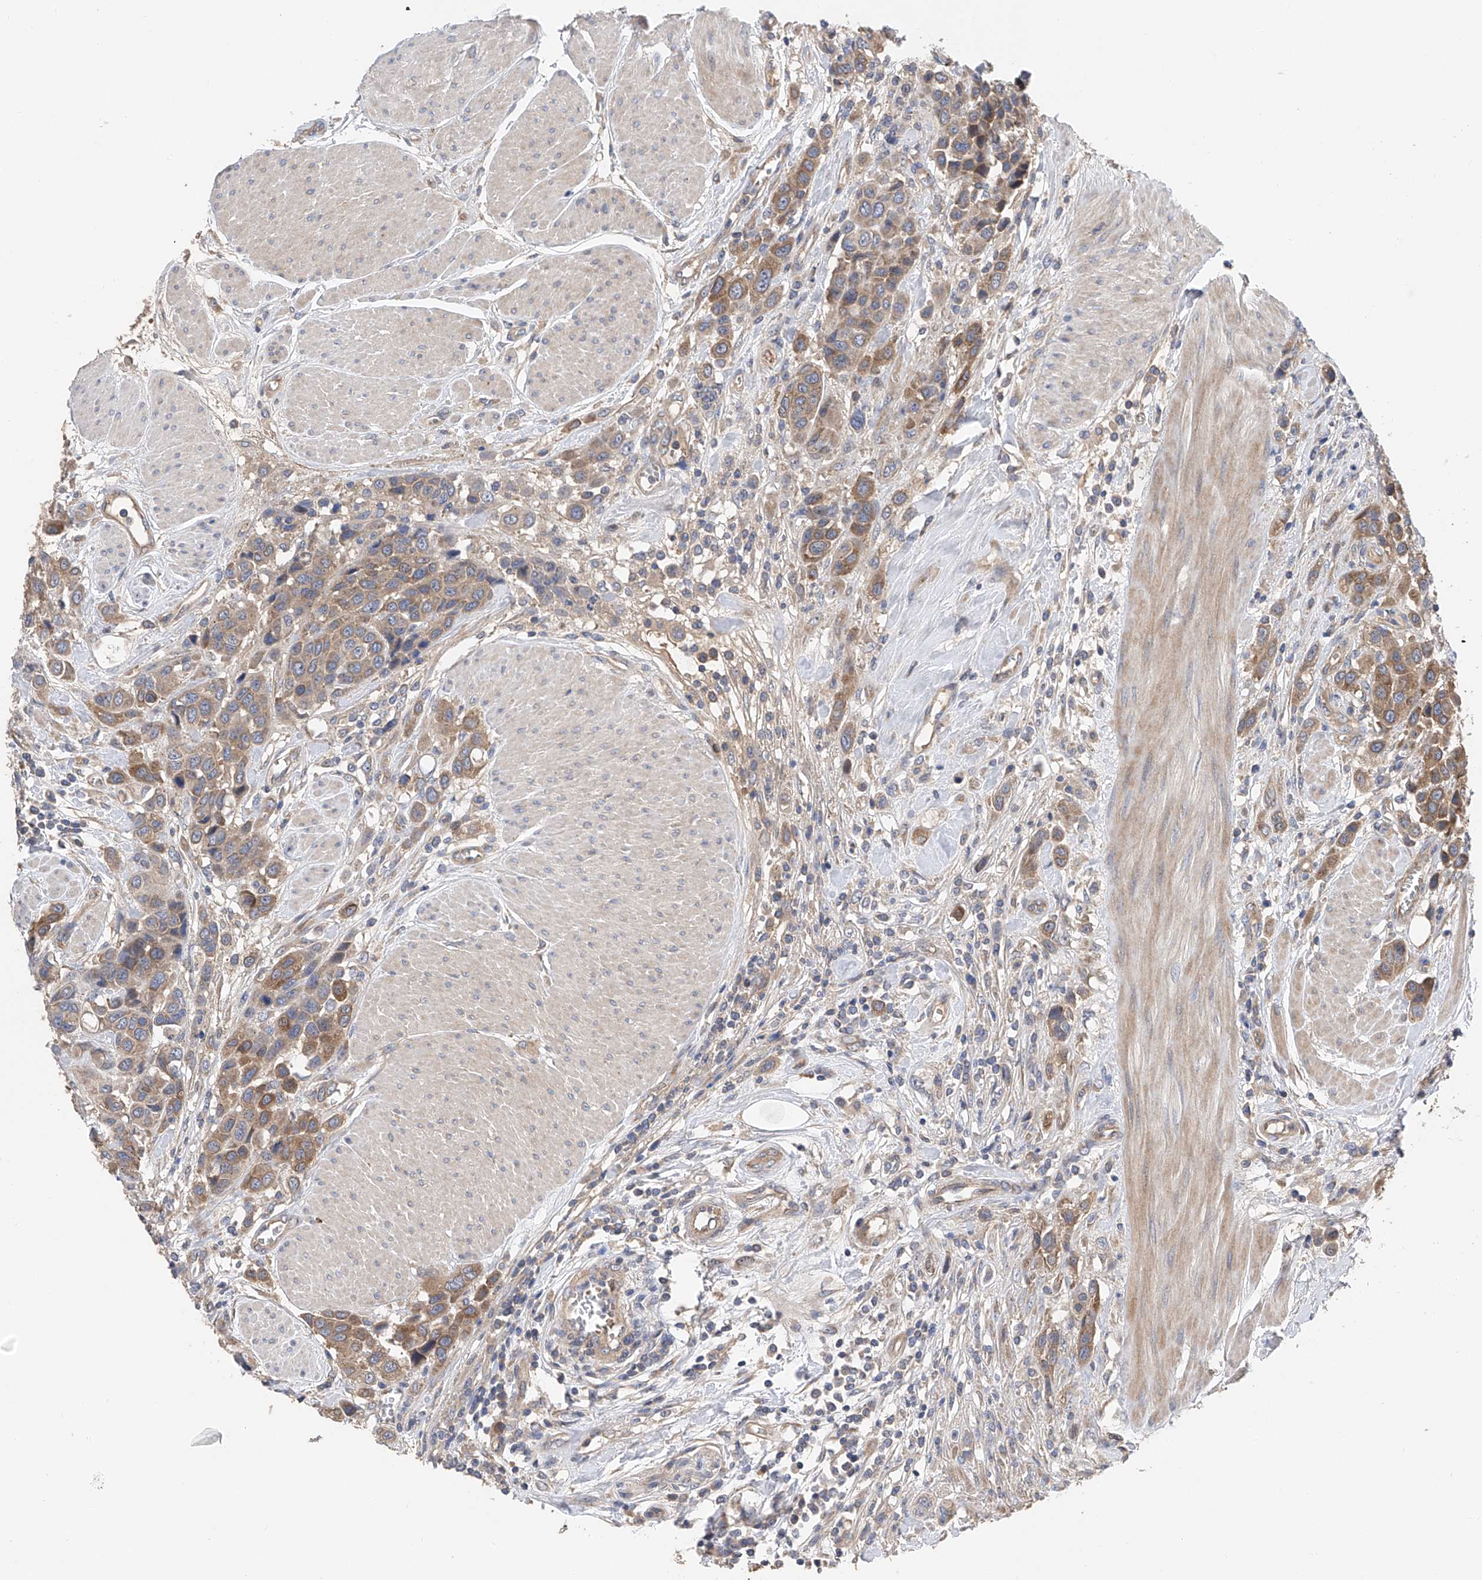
{"staining": {"intensity": "moderate", "quantity": ">75%", "location": "cytoplasmic/membranous"}, "tissue": "urothelial cancer", "cell_type": "Tumor cells", "image_type": "cancer", "snomed": [{"axis": "morphology", "description": "Urothelial carcinoma, High grade"}, {"axis": "topography", "description": "Urinary bladder"}], "caption": "DAB (3,3'-diaminobenzidine) immunohistochemical staining of human high-grade urothelial carcinoma reveals moderate cytoplasmic/membranous protein staining in approximately >75% of tumor cells.", "gene": "PTK2", "patient": {"sex": "male", "age": 50}}